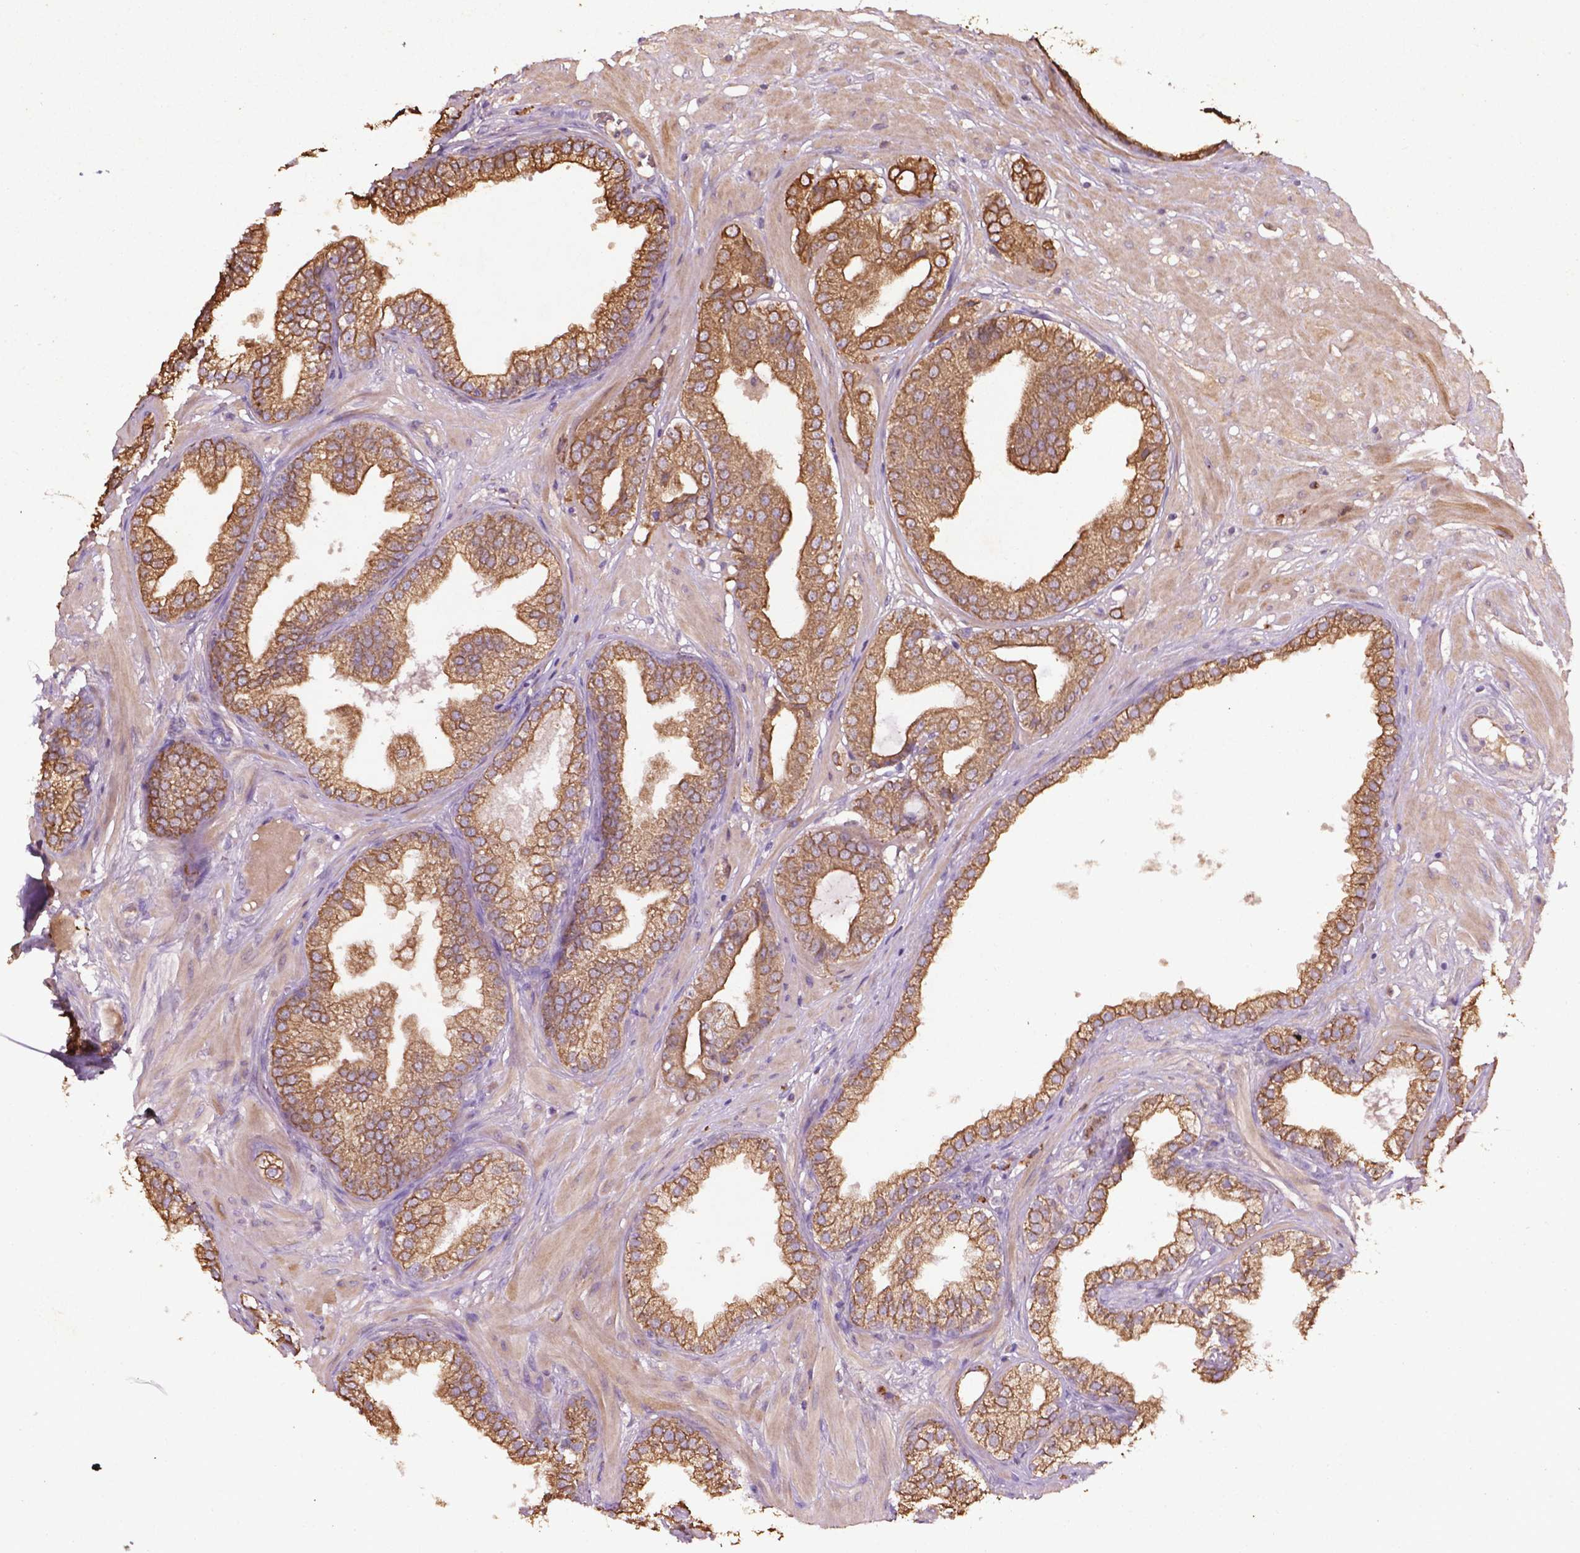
{"staining": {"intensity": "moderate", "quantity": ">75%", "location": "cytoplasmic/membranous"}, "tissue": "prostate cancer", "cell_type": "Tumor cells", "image_type": "cancer", "snomed": [{"axis": "morphology", "description": "Adenocarcinoma, Low grade"}, {"axis": "topography", "description": "Prostate"}], "caption": "Immunohistochemistry (DAB) staining of prostate cancer (adenocarcinoma (low-grade)) demonstrates moderate cytoplasmic/membranous protein expression in approximately >75% of tumor cells.", "gene": "COQ2", "patient": {"sex": "male", "age": 60}}